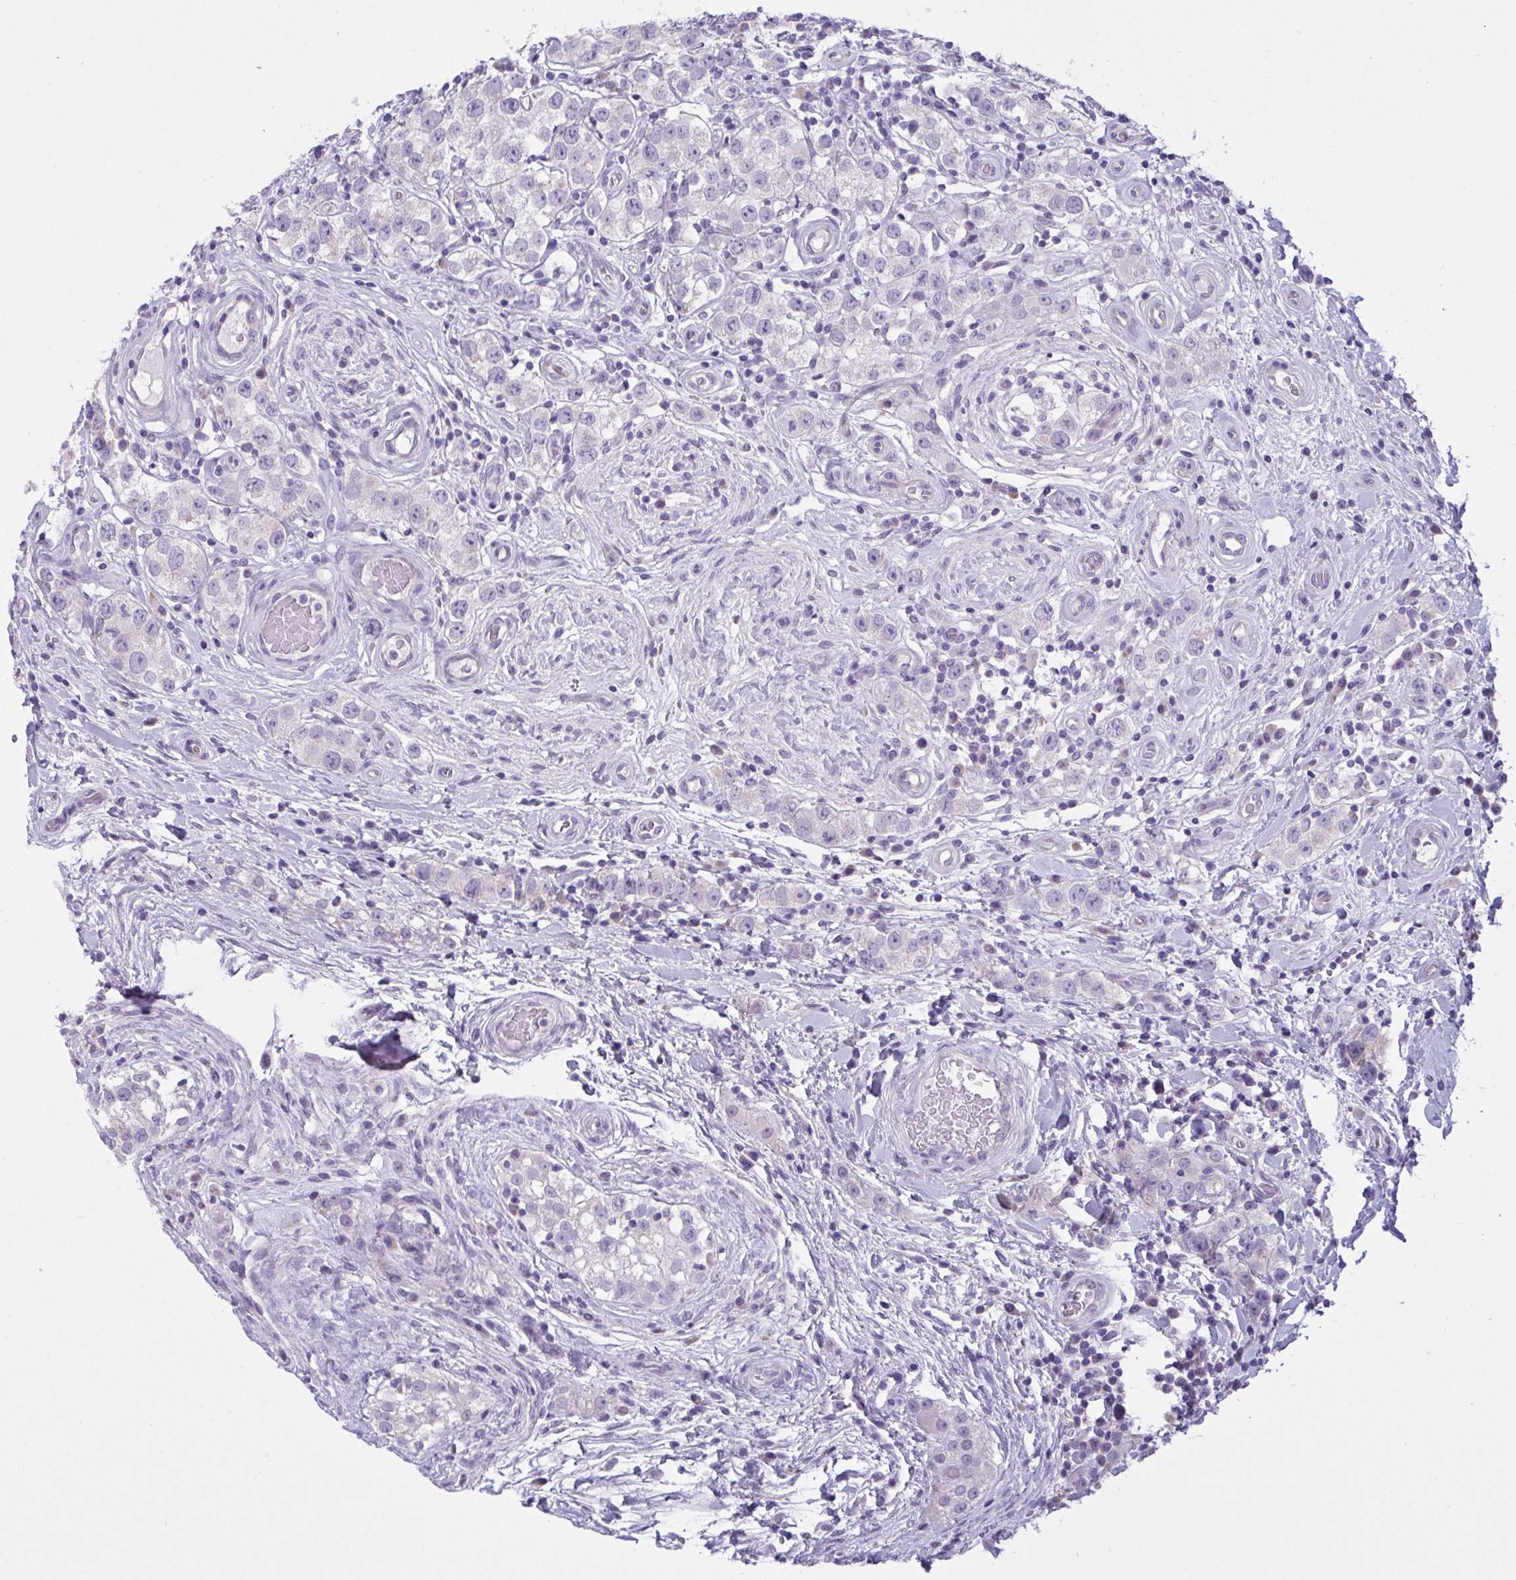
{"staining": {"intensity": "negative", "quantity": "none", "location": "none"}, "tissue": "testis cancer", "cell_type": "Tumor cells", "image_type": "cancer", "snomed": [{"axis": "morphology", "description": "Seminoma, NOS"}, {"axis": "topography", "description": "Testis"}], "caption": "A micrograph of seminoma (testis) stained for a protein shows no brown staining in tumor cells.", "gene": "C4orf33", "patient": {"sex": "male", "age": 34}}